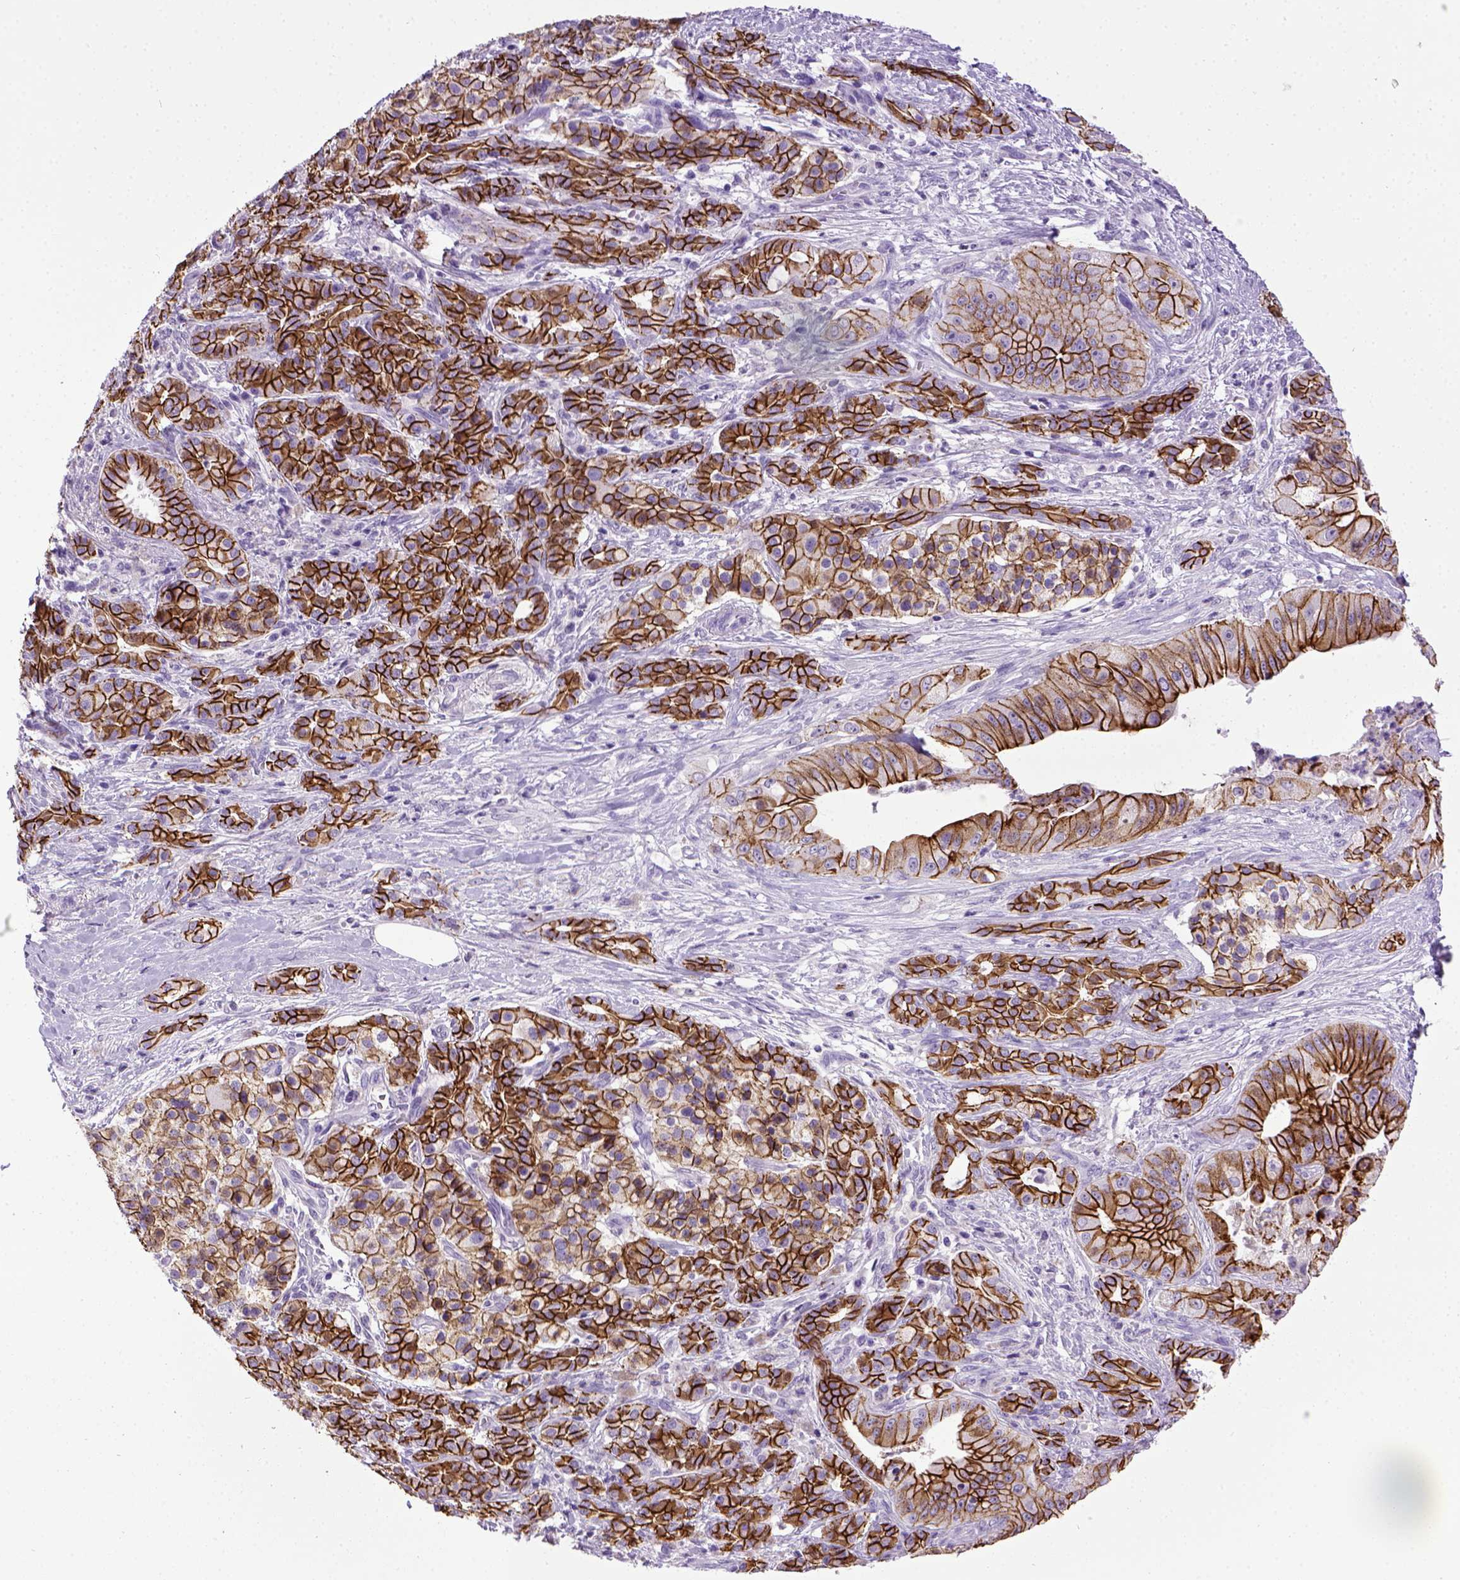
{"staining": {"intensity": "strong", "quantity": ">75%", "location": "cytoplasmic/membranous"}, "tissue": "pancreatic cancer", "cell_type": "Tumor cells", "image_type": "cancer", "snomed": [{"axis": "morphology", "description": "Normal tissue, NOS"}, {"axis": "morphology", "description": "Inflammation, NOS"}, {"axis": "morphology", "description": "Adenocarcinoma, NOS"}, {"axis": "topography", "description": "Pancreas"}], "caption": "Protein analysis of pancreatic cancer (adenocarcinoma) tissue shows strong cytoplasmic/membranous expression in about >75% of tumor cells.", "gene": "CDH1", "patient": {"sex": "male", "age": 57}}